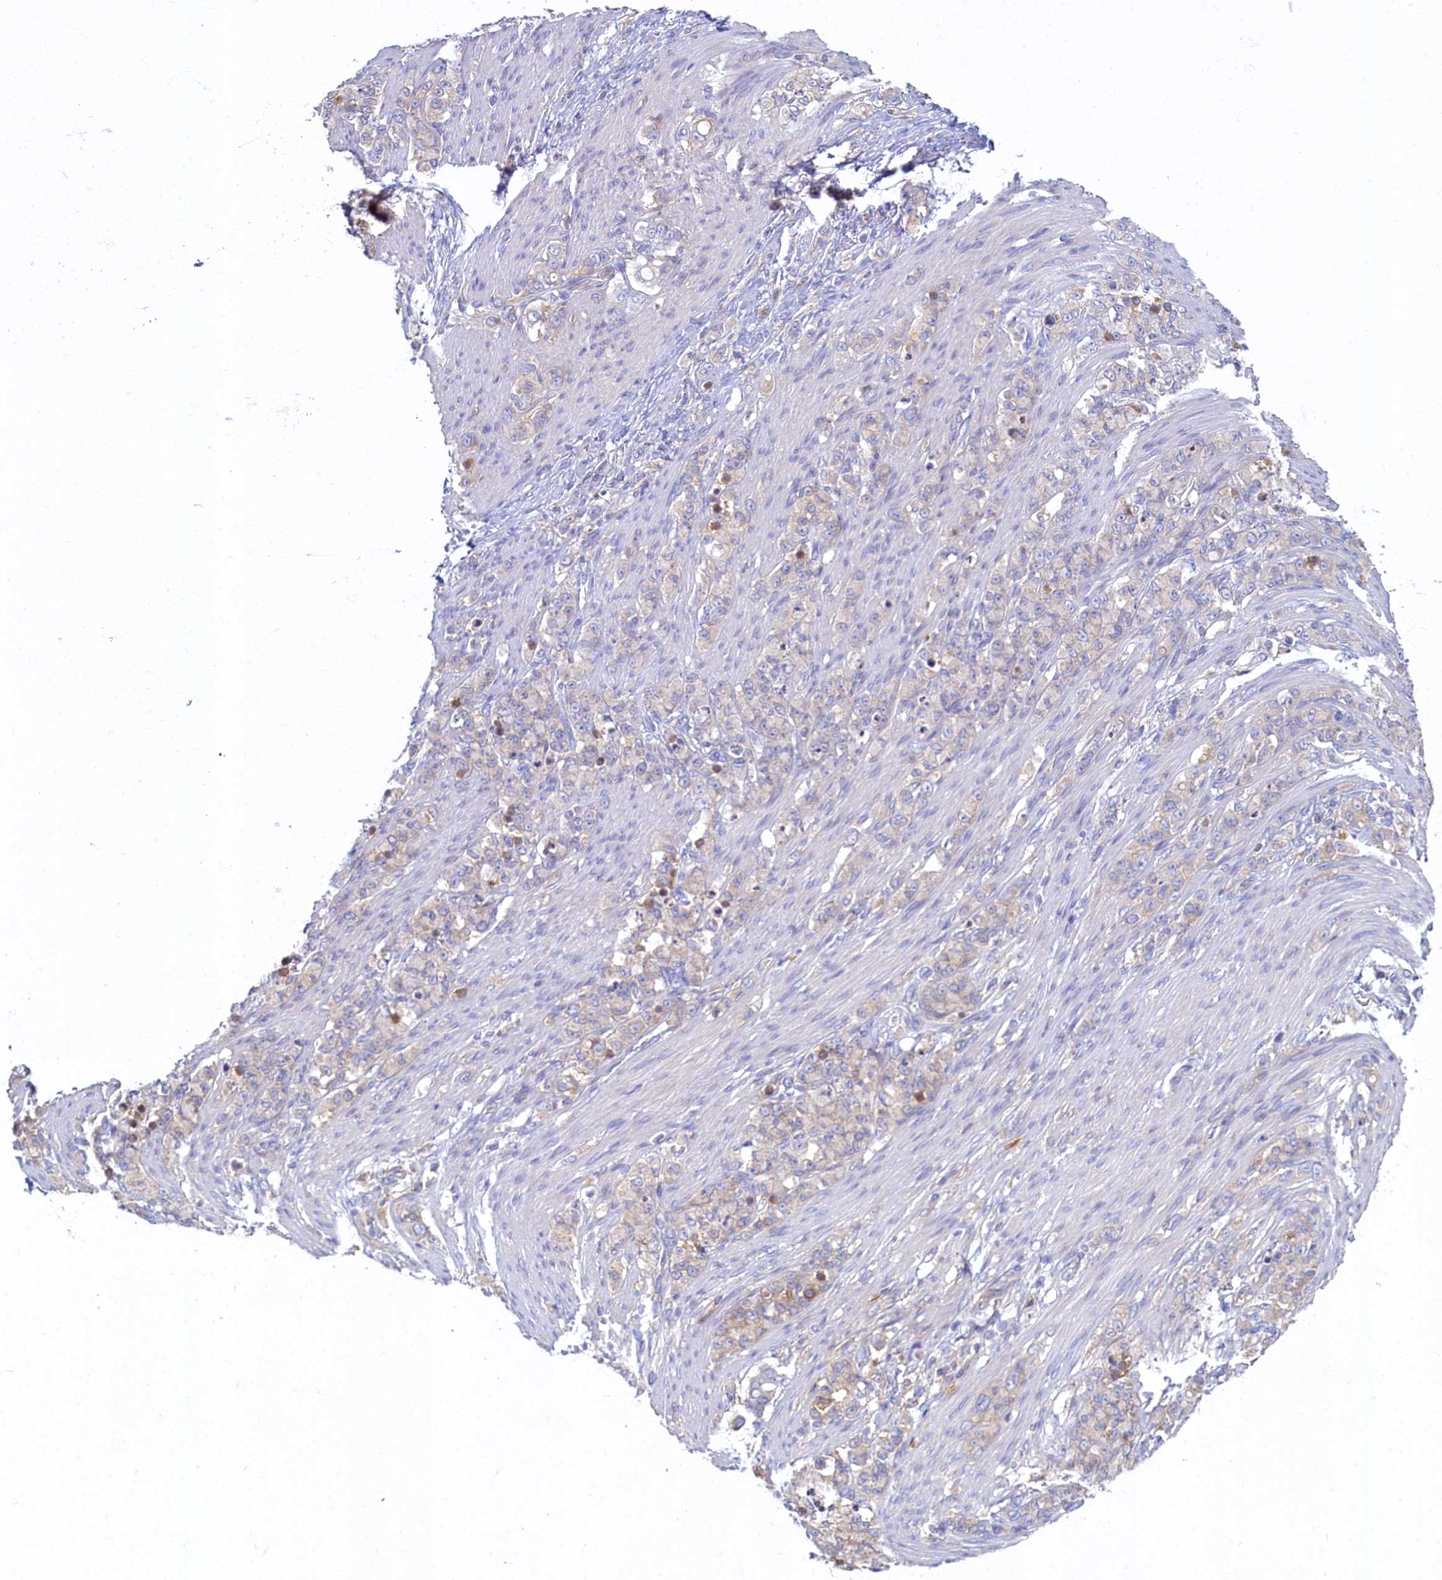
{"staining": {"intensity": "weak", "quantity": "<25%", "location": "cytoplasmic/membranous"}, "tissue": "stomach cancer", "cell_type": "Tumor cells", "image_type": "cancer", "snomed": [{"axis": "morphology", "description": "Adenocarcinoma, NOS"}, {"axis": "topography", "description": "Stomach"}], "caption": "DAB immunohistochemical staining of human adenocarcinoma (stomach) demonstrates no significant staining in tumor cells. (DAB IHC with hematoxylin counter stain).", "gene": "TIMM8B", "patient": {"sex": "female", "age": 79}}